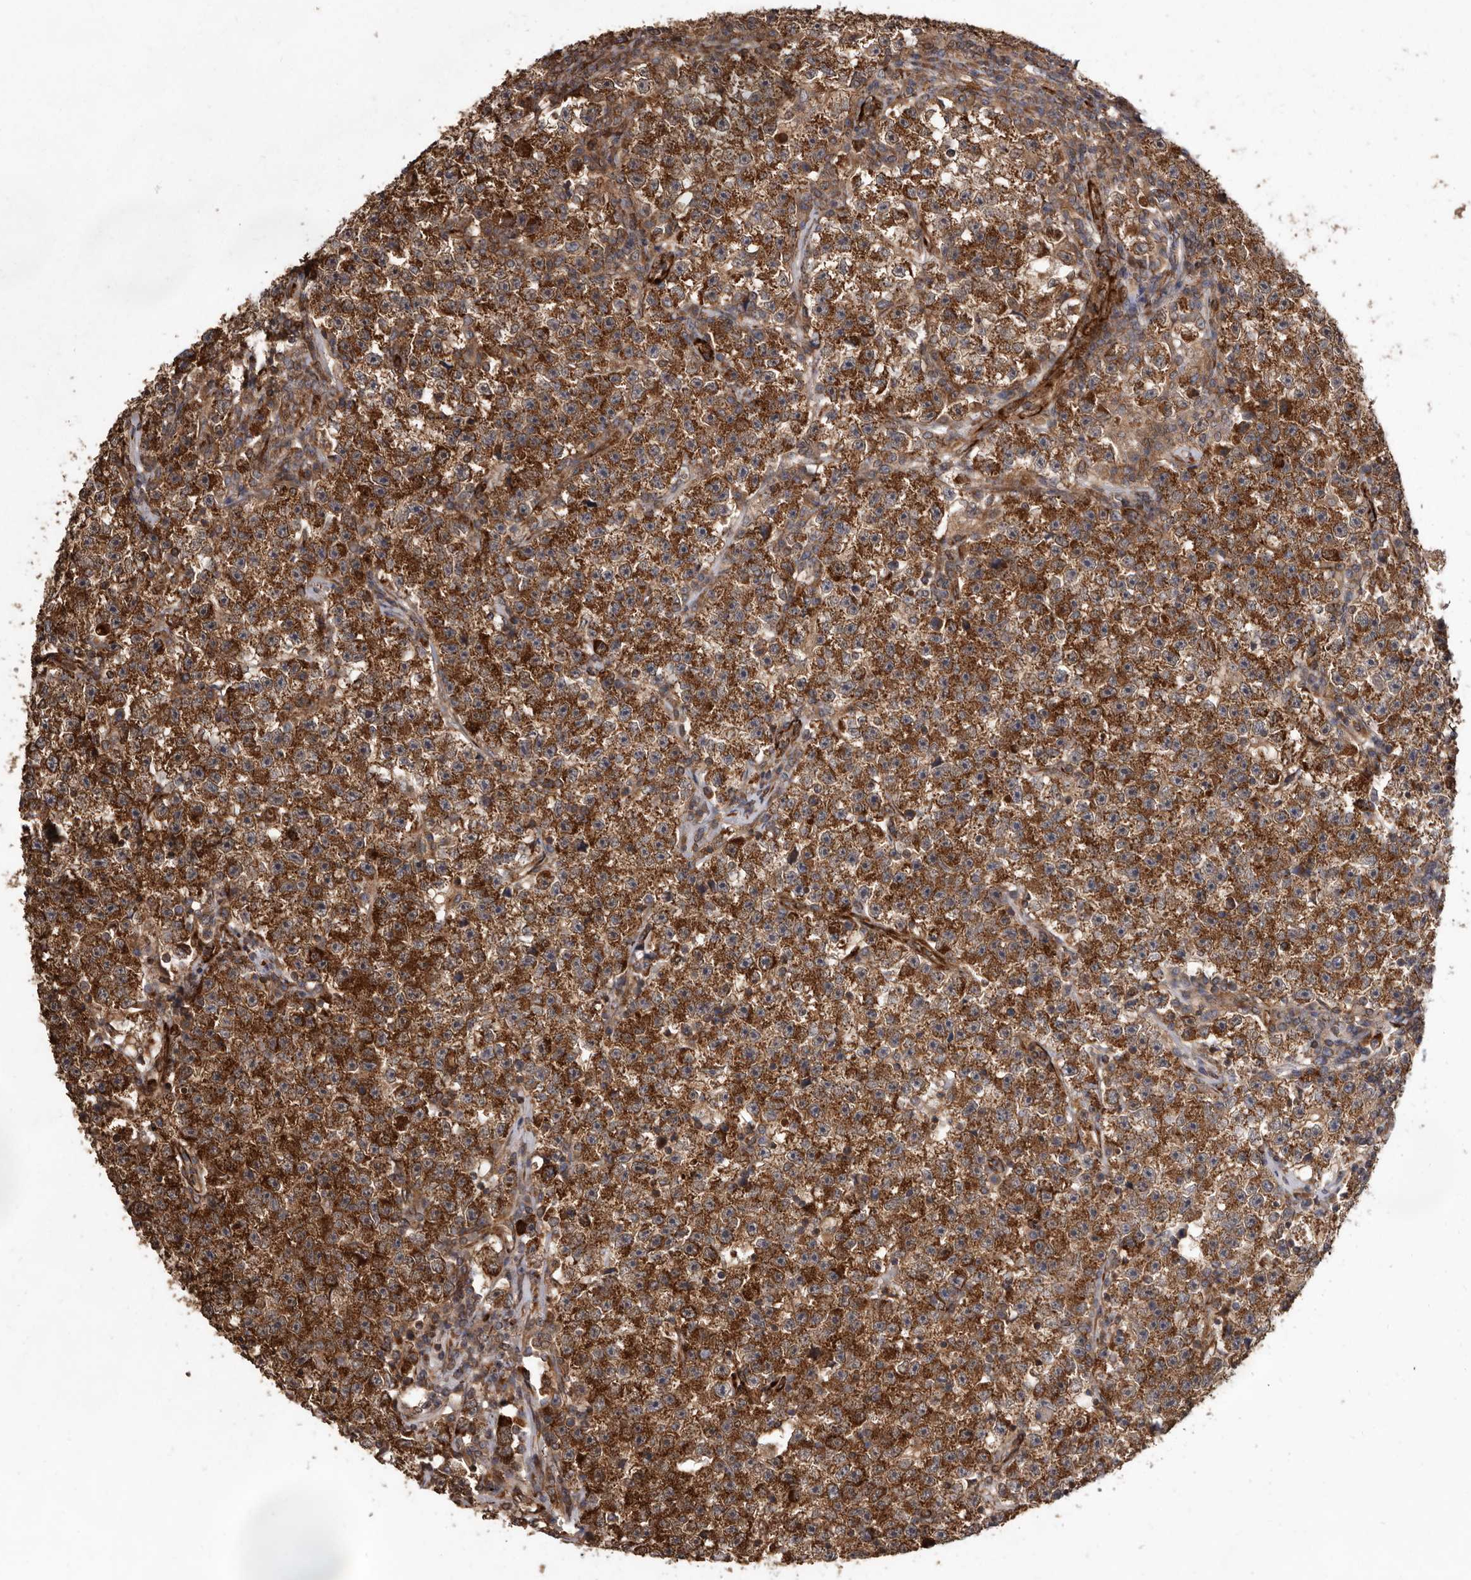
{"staining": {"intensity": "strong", "quantity": ">75%", "location": "cytoplasmic/membranous"}, "tissue": "testis cancer", "cell_type": "Tumor cells", "image_type": "cancer", "snomed": [{"axis": "morphology", "description": "Seminoma, NOS"}, {"axis": "topography", "description": "Testis"}], "caption": "DAB immunohistochemical staining of testis seminoma displays strong cytoplasmic/membranous protein positivity in about >75% of tumor cells.", "gene": "FLAD1", "patient": {"sex": "male", "age": 22}}